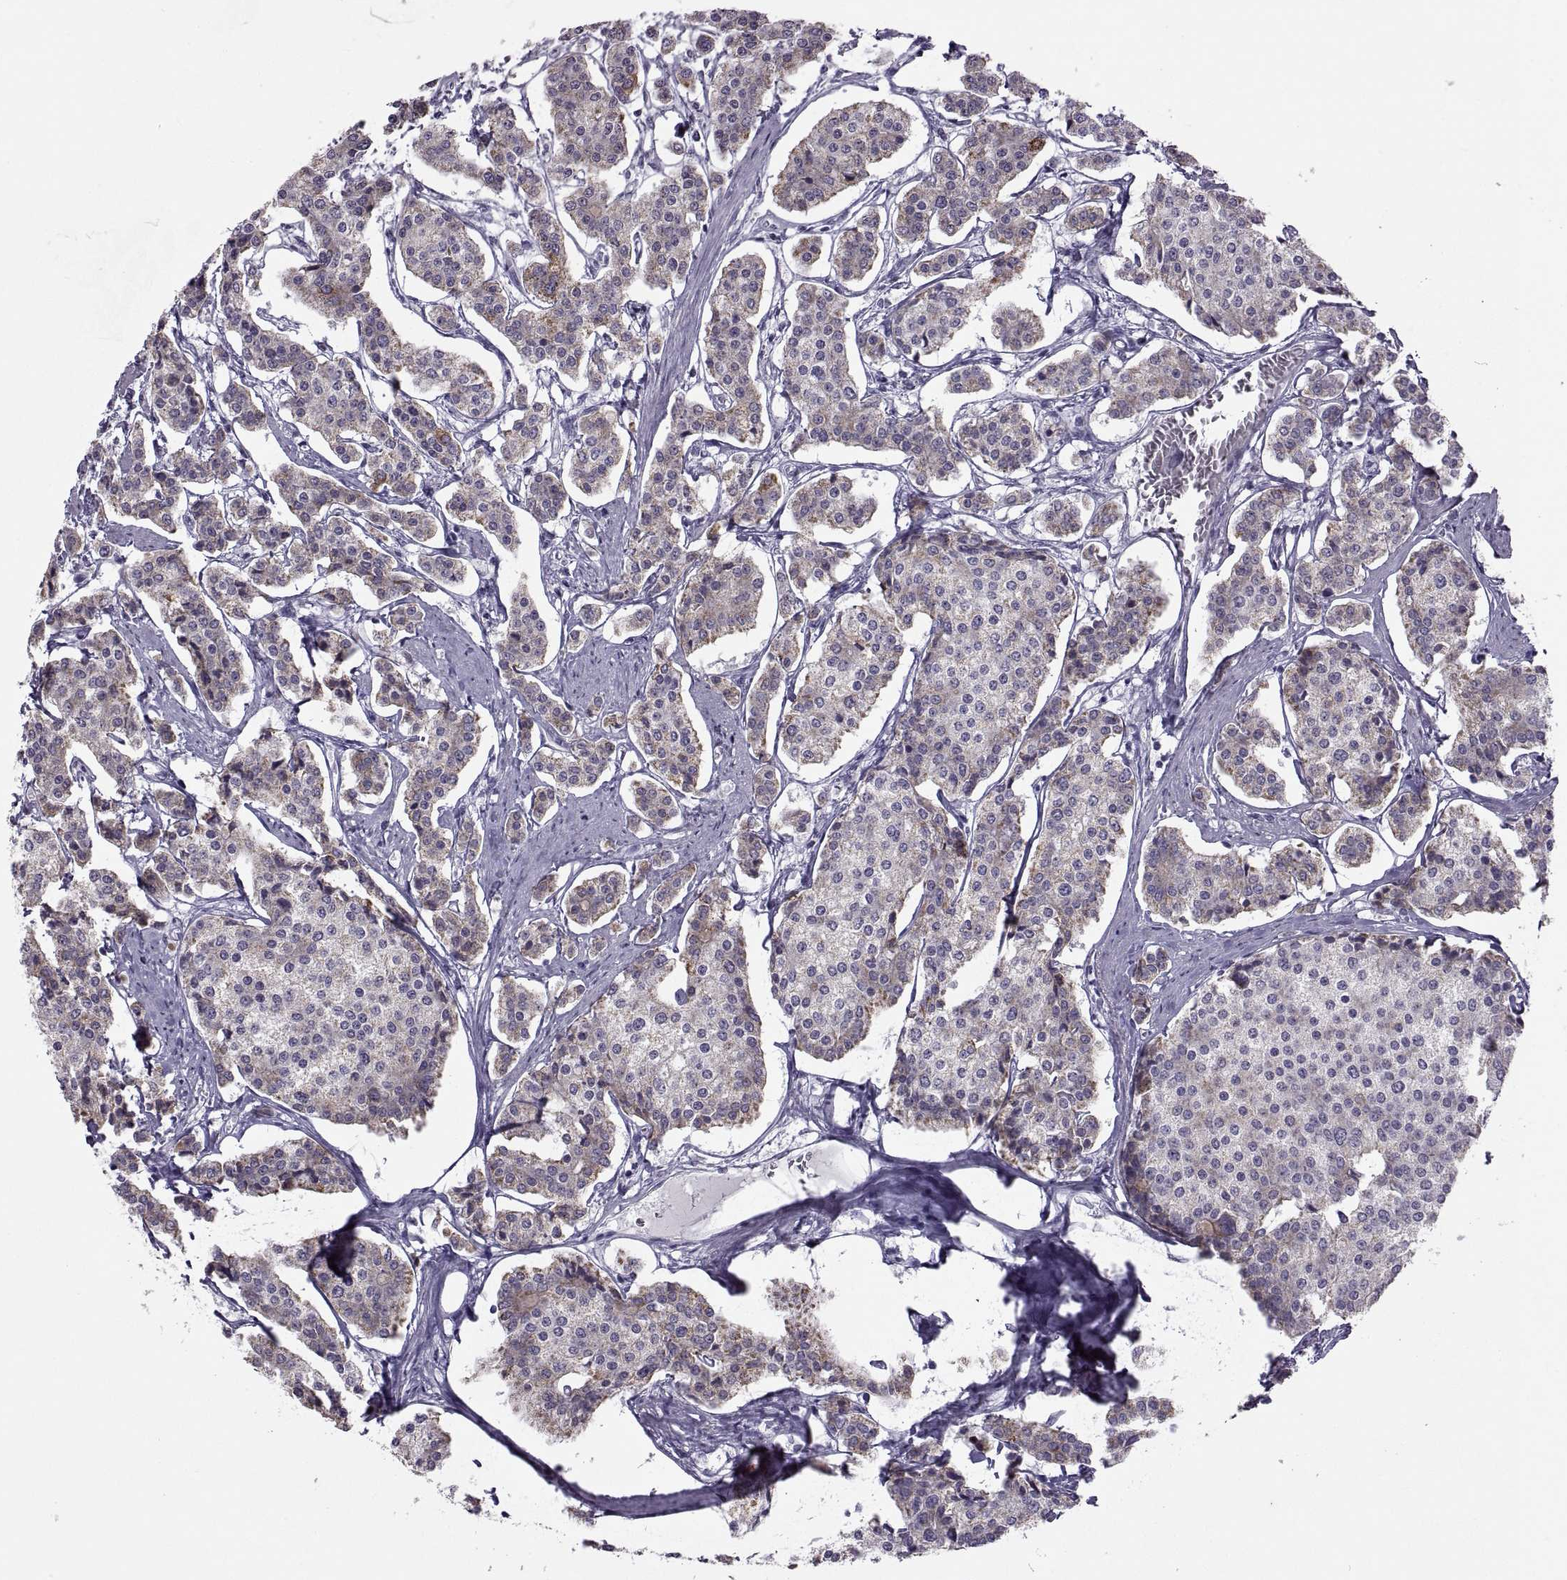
{"staining": {"intensity": "moderate", "quantity": "25%-75%", "location": "cytoplasmic/membranous"}, "tissue": "carcinoid", "cell_type": "Tumor cells", "image_type": "cancer", "snomed": [{"axis": "morphology", "description": "Carcinoid, malignant, NOS"}, {"axis": "topography", "description": "Small intestine"}], "caption": "High-magnification brightfield microscopy of carcinoid stained with DAB (3,3'-diaminobenzidine) (brown) and counterstained with hematoxylin (blue). tumor cells exhibit moderate cytoplasmic/membranous positivity is appreciated in about25%-75% of cells. Using DAB (3,3'-diaminobenzidine) (brown) and hematoxylin (blue) stains, captured at high magnification using brightfield microscopy.", "gene": "ASIC2", "patient": {"sex": "female", "age": 65}}